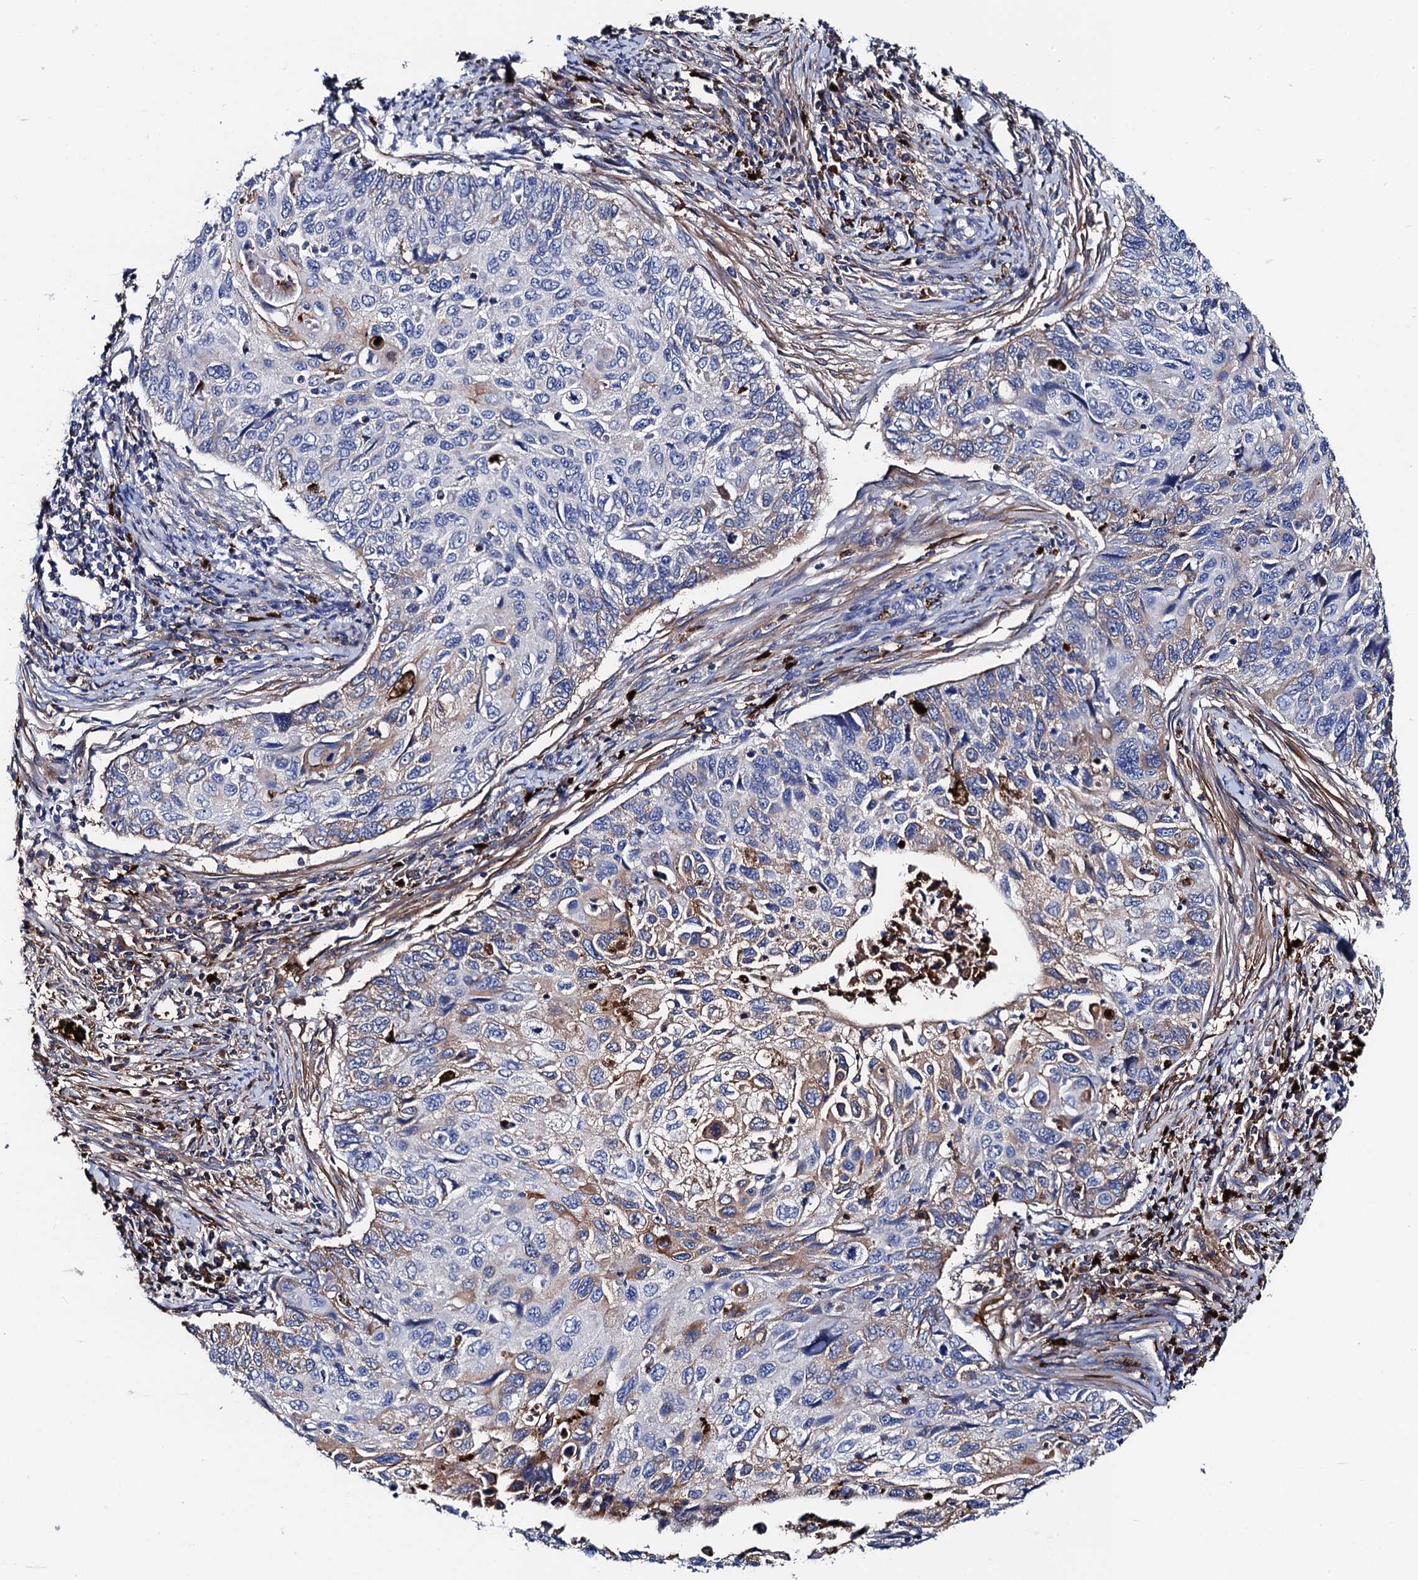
{"staining": {"intensity": "moderate", "quantity": "<25%", "location": "cytoplasmic/membranous"}, "tissue": "cervical cancer", "cell_type": "Tumor cells", "image_type": "cancer", "snomed": [{"axis": "morphology", "description": "Squamous cell carcinoma, NOS"}, {"axis": "topography", "description": "Cervix"}], "caption": "A brown stain highlights moderate cytoplasmic/membranous staining of a protein in human cervical cancer tumor cells.", "gene": "FREM3", "patient": {"sex": "female", "age": 70}}